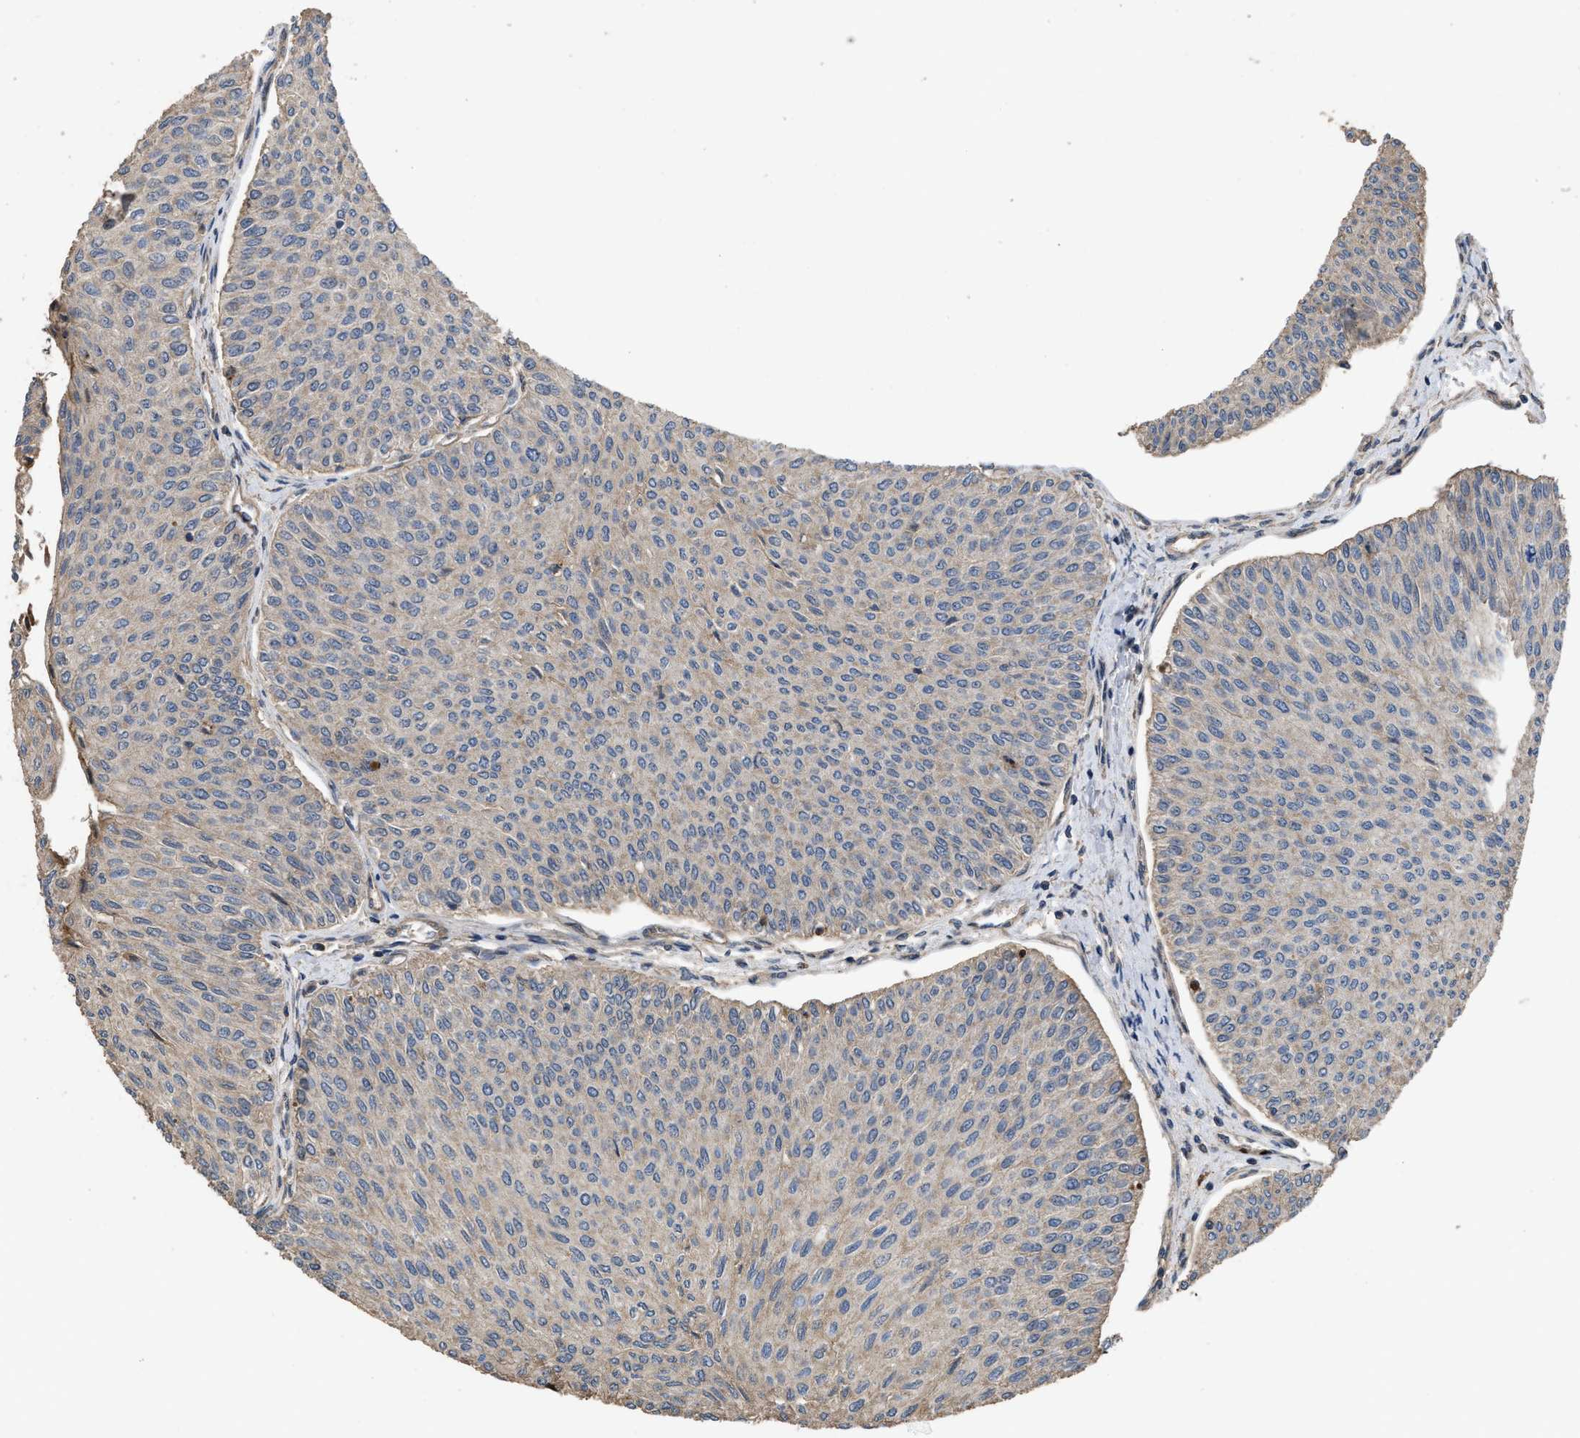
{"staining": {"intensity": "moderate", "quantity": "<25%", "location": "cytoplasmic/membranous"}, "tissue": "urothelial cancer", "cell_type": "Tumor cells", "image_type": "cancer", "snomed": [{"axis": "morphology", "description": "Urothelial carcinoma, Low grade"}, {"axis": "topography", "description": "Urinary bladder"}], "caption": "Moderate cytoplasmic/membranous protein positivity is seen in about <25% of tumor cells in low-grade urothelial carcinoma.", "gene": "UTRN", "patient": {"sex": "male", "age": 78}}